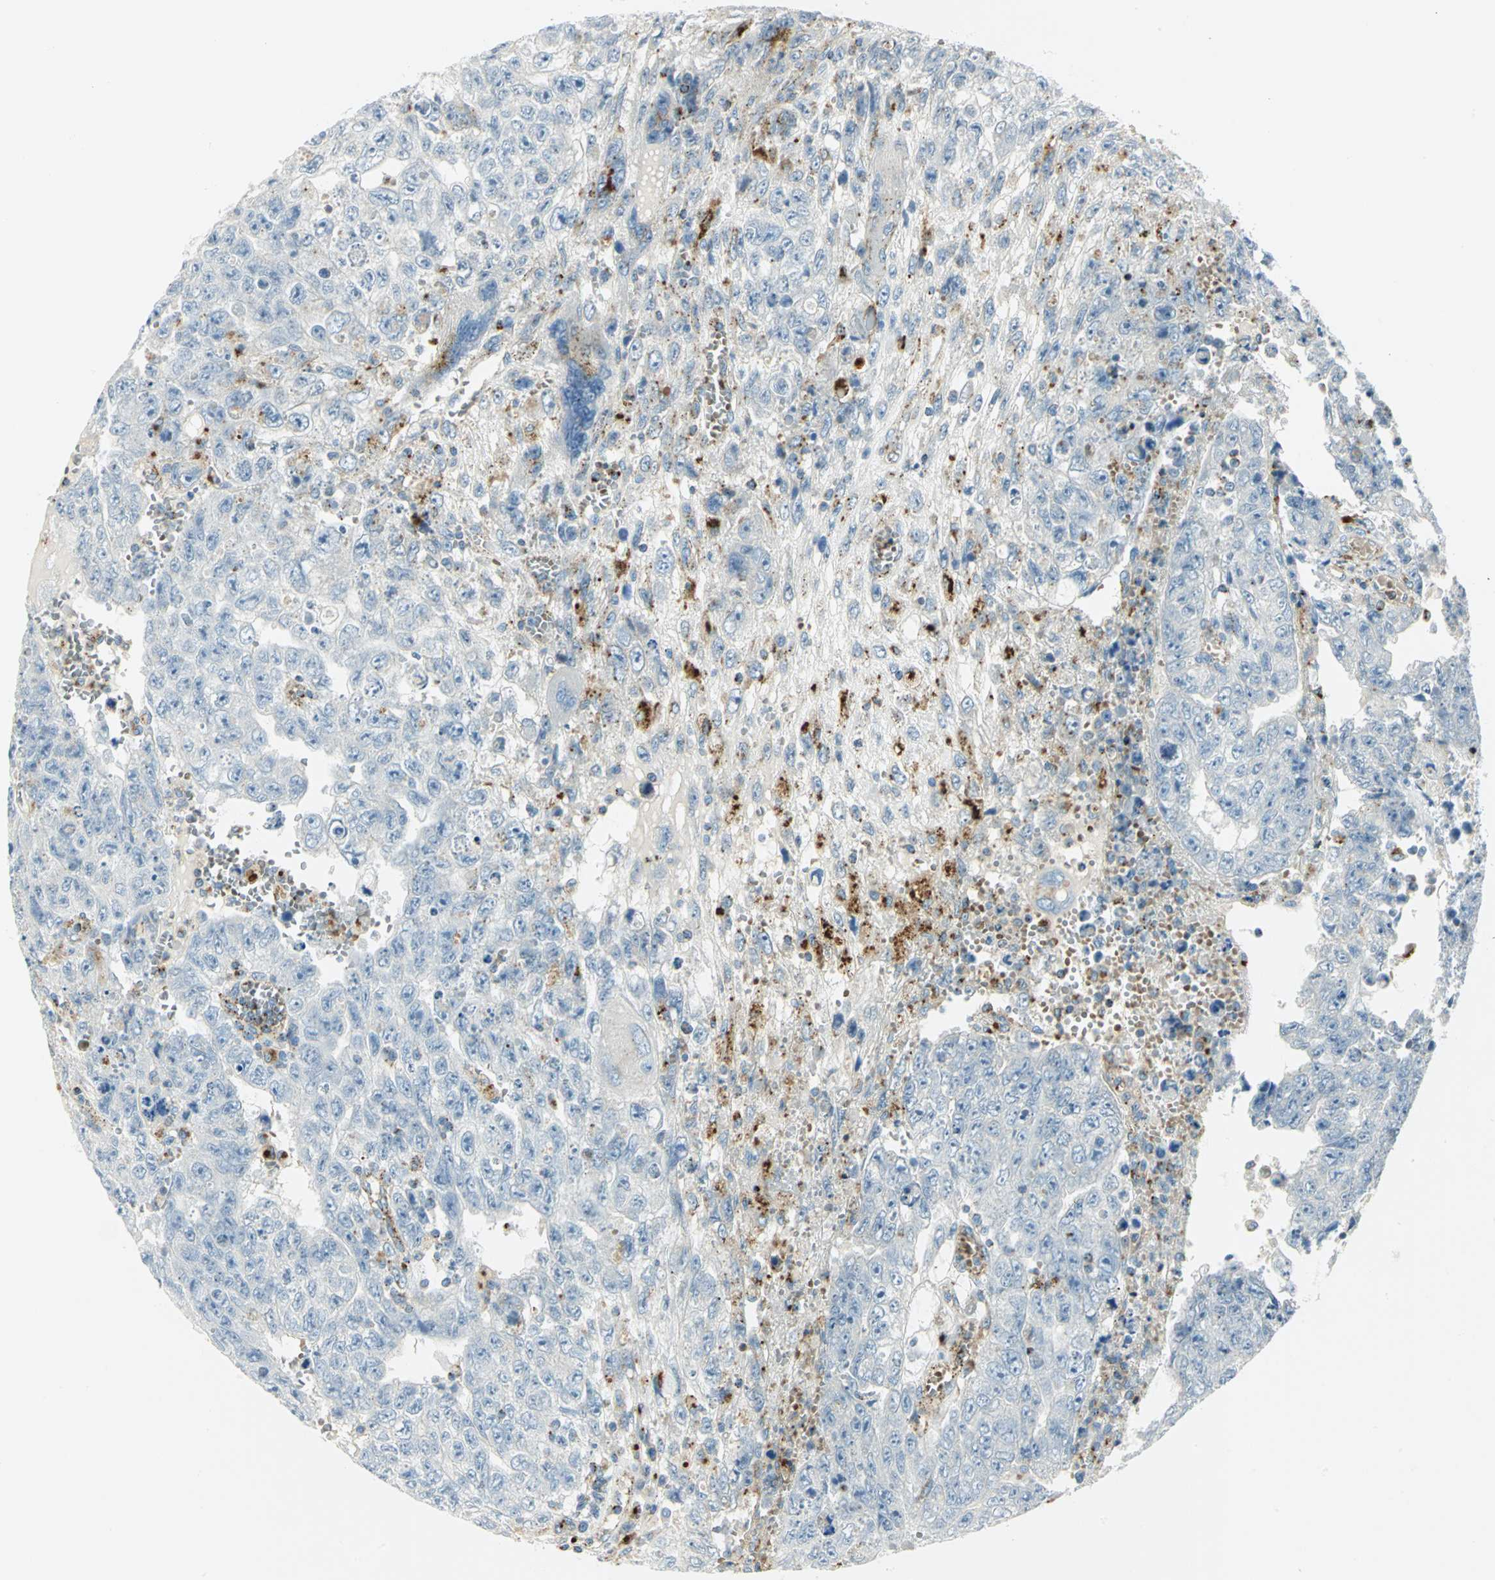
{"staining": {"intensity": "negative", "quantity": "none", "location": "none"}, "tissue": "testis cancer", "cell_type": "Tumor cells", "image_type": "cancer", "snomed": [{"axis": "morphology", "description": "Carcinoma, Embryonal, NOS"}, {"axis": "topography", "description": "Testis"}], "caption": "This is an IHC photomicrograph of testis cancer (embryonal carcinoma). There is no expression in tumor cells.", "gene": "ARSA", "patient": {"sex": "male", "age": 28}}